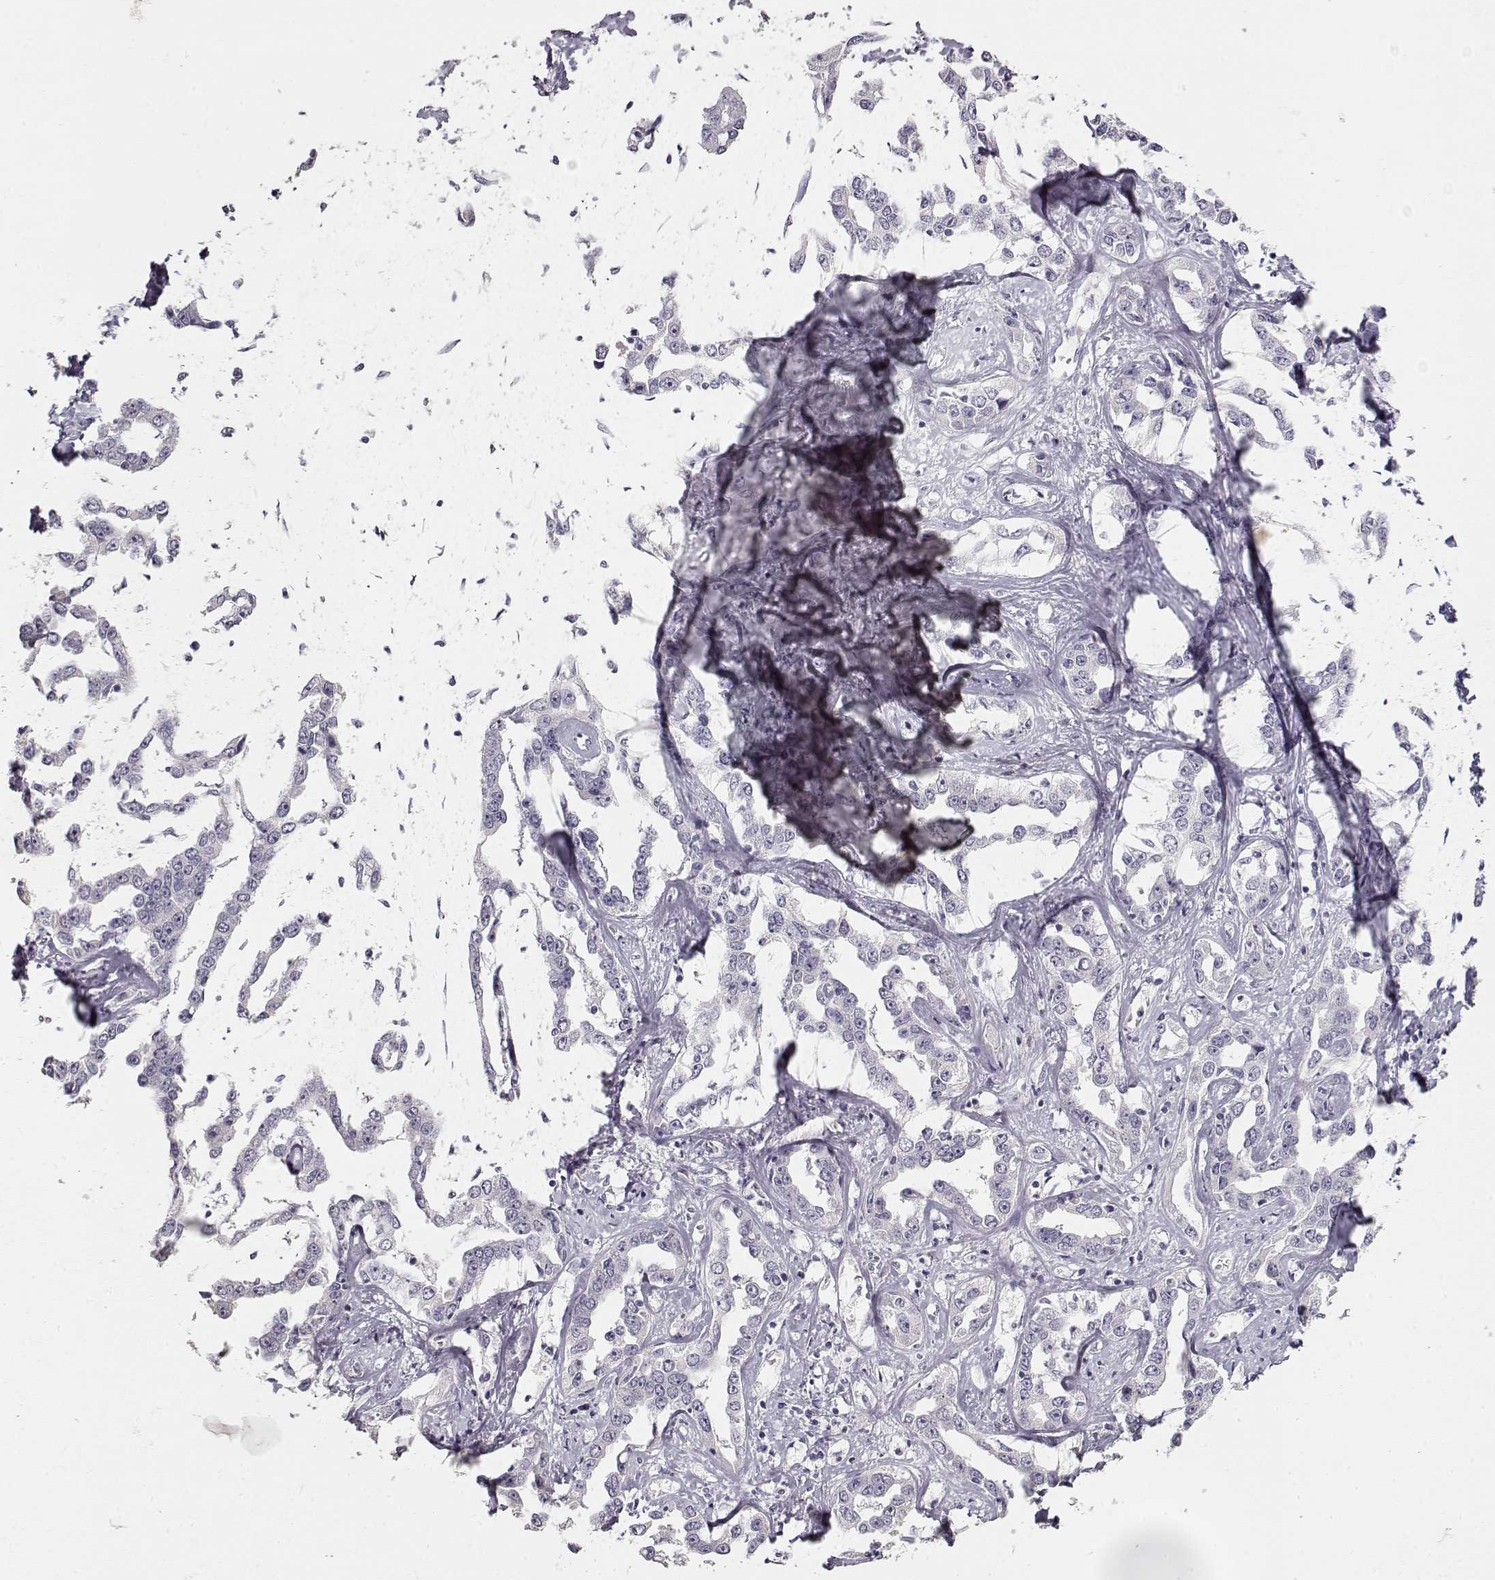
{"staining": {"intensity": "negative", "quantity": "none", "location": "none"}, "tissue": "liver cancer", "cell_type": "Tumor cells", "image_type": "cancer", "snomed": [{"axis": "morphology", "description": "Cholangiocarcinoma"}, {"axis": "topography", "description": "Liver"}], "caption": "Immunohistochemistry (IHC) image of human liver cholangiocarcinoma stained for a protein (brown), which reveals no staining in tumor cells.", "gene": "TPH2", "patient": {"sex": "male", "age": 59}}